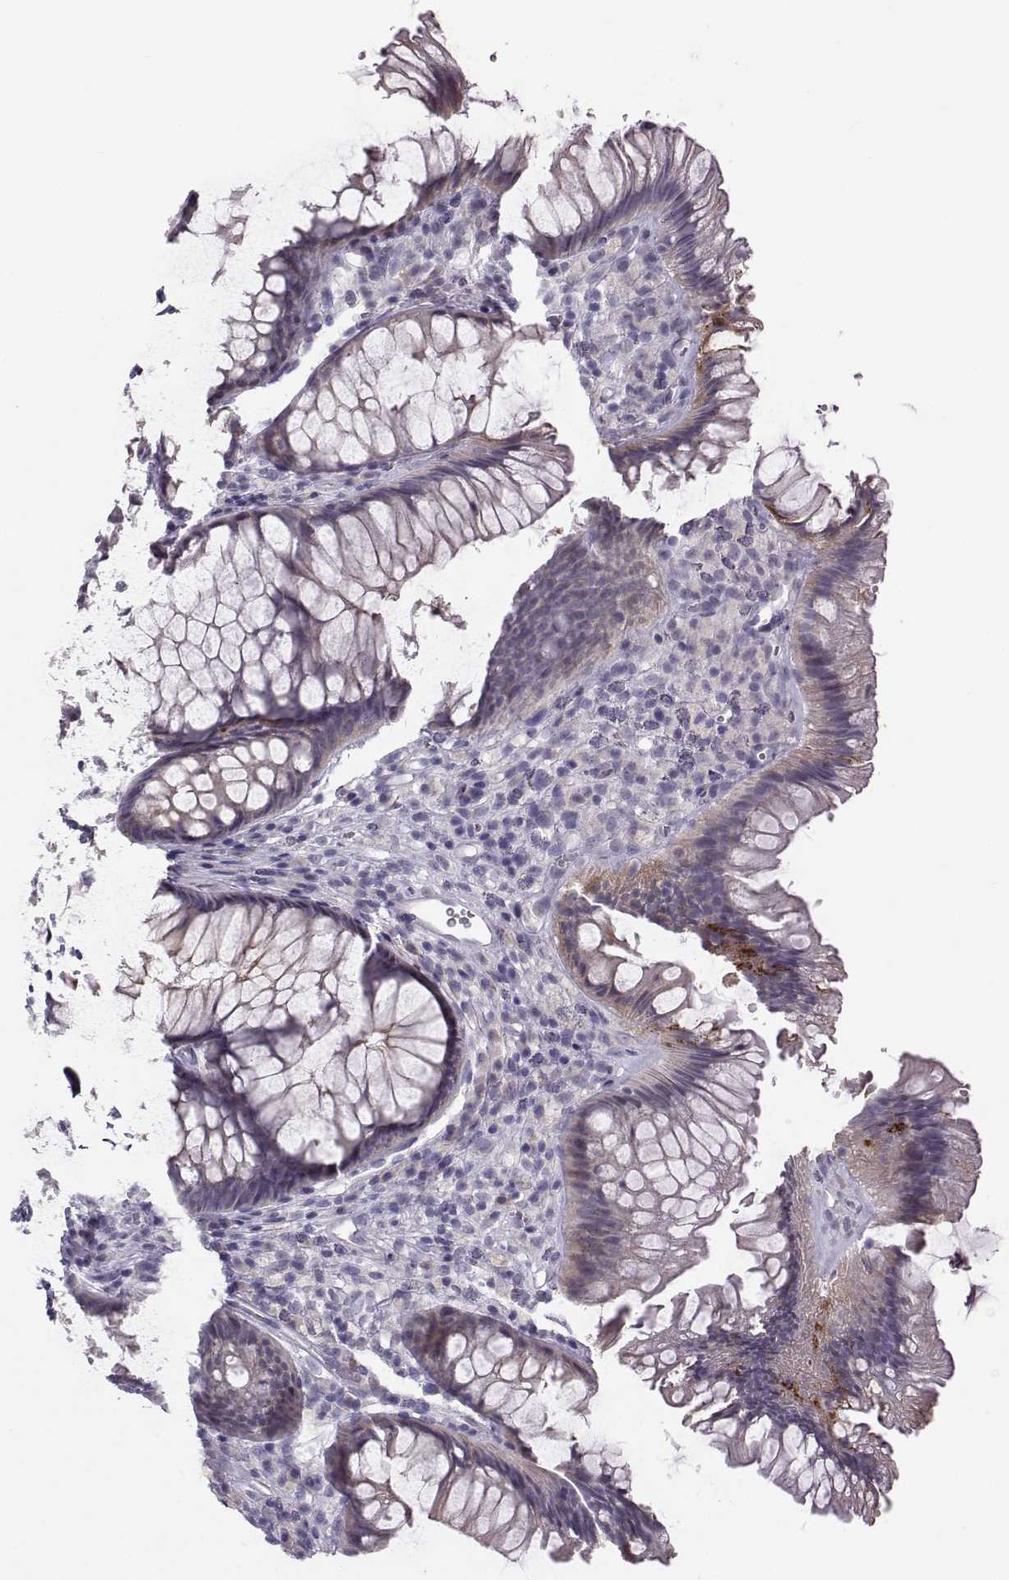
{"staining": {"intensity": "moderate", "quantity": "<25%", "location": "cytoplasmic/membranous"}, "tissue": "rectum", "cell_type": "Glandular cells", "image_type": "normal", "snomed": [{"axis": "morphology", "description": "Normal tissue, NOS"}, {"axis": "topography", "description": "Smooth muscle"}, {"axis": "topography", "description": "Rectum"}], "caption": "Immunohistochemistry (IHC) staining of benign rectum, which demonstrates low levels of moderate cytoplasmic/membranous expression in approximately <25% of glandular cells indicating moderate cytoplasmic/membranous protein positivity. The staining was performed using DAB (brown) for protein detection and nuclei were counterstained in hematoxylin (blue).", "gene": "PKP2", "patient": {"sex": "male", "age": 53}}